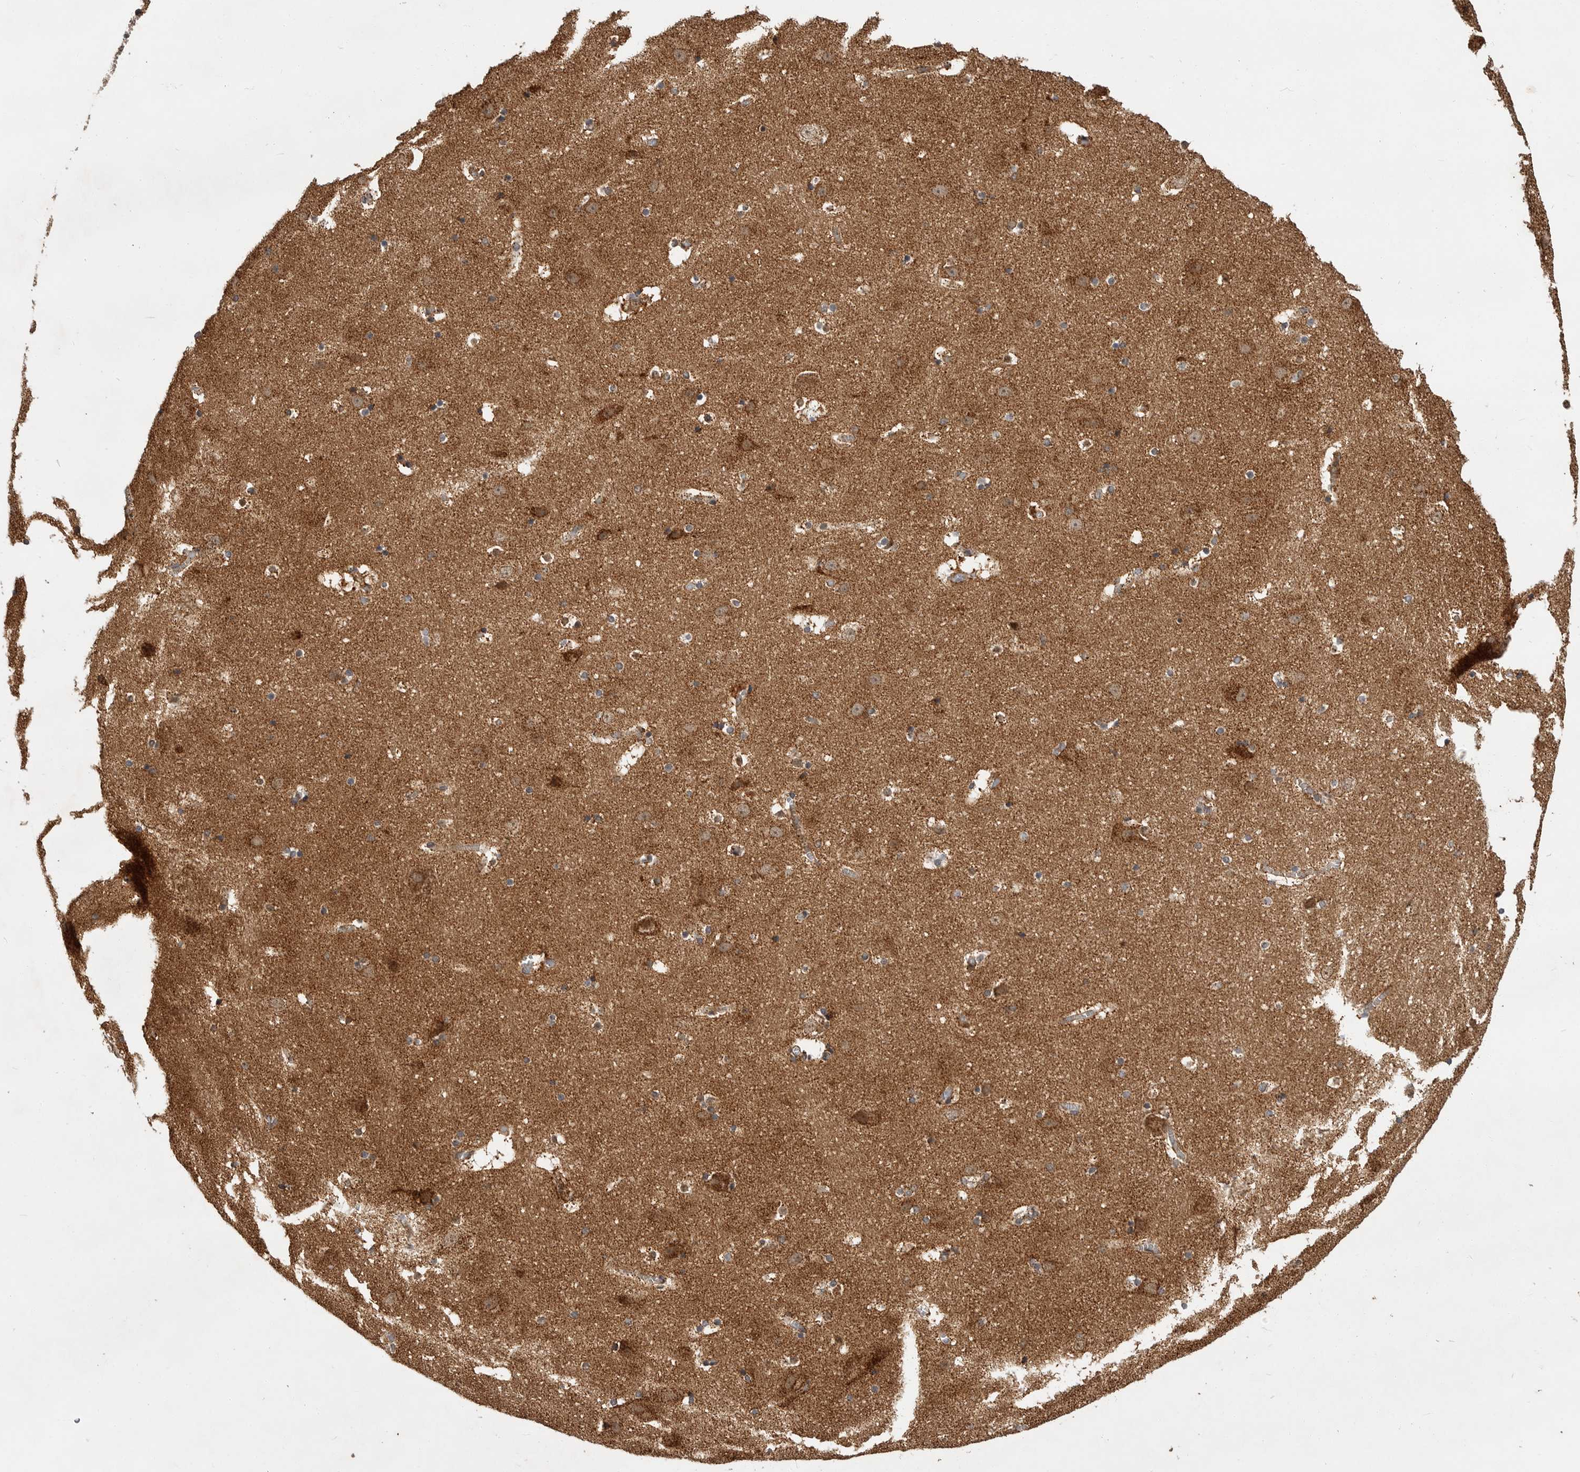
{"staining": {"intensity": "moderate", "quantity": "<25%", "location": "cytoplasmic/membranous"}, "tissue": "hippocampus", "cell_type": "Glial cells", "image_type": "normal", "snomed": [{"axis": "morphology", "description": "Normal tissue, NOS"}, {"axis": "topography", "description": "Hippocampus"}], "caption": "Hippocampus stained with a protein marker displays moderate staining in glial cells.", "gene": "KYAT3", "patient": {"sex": "male", "age": 45}}